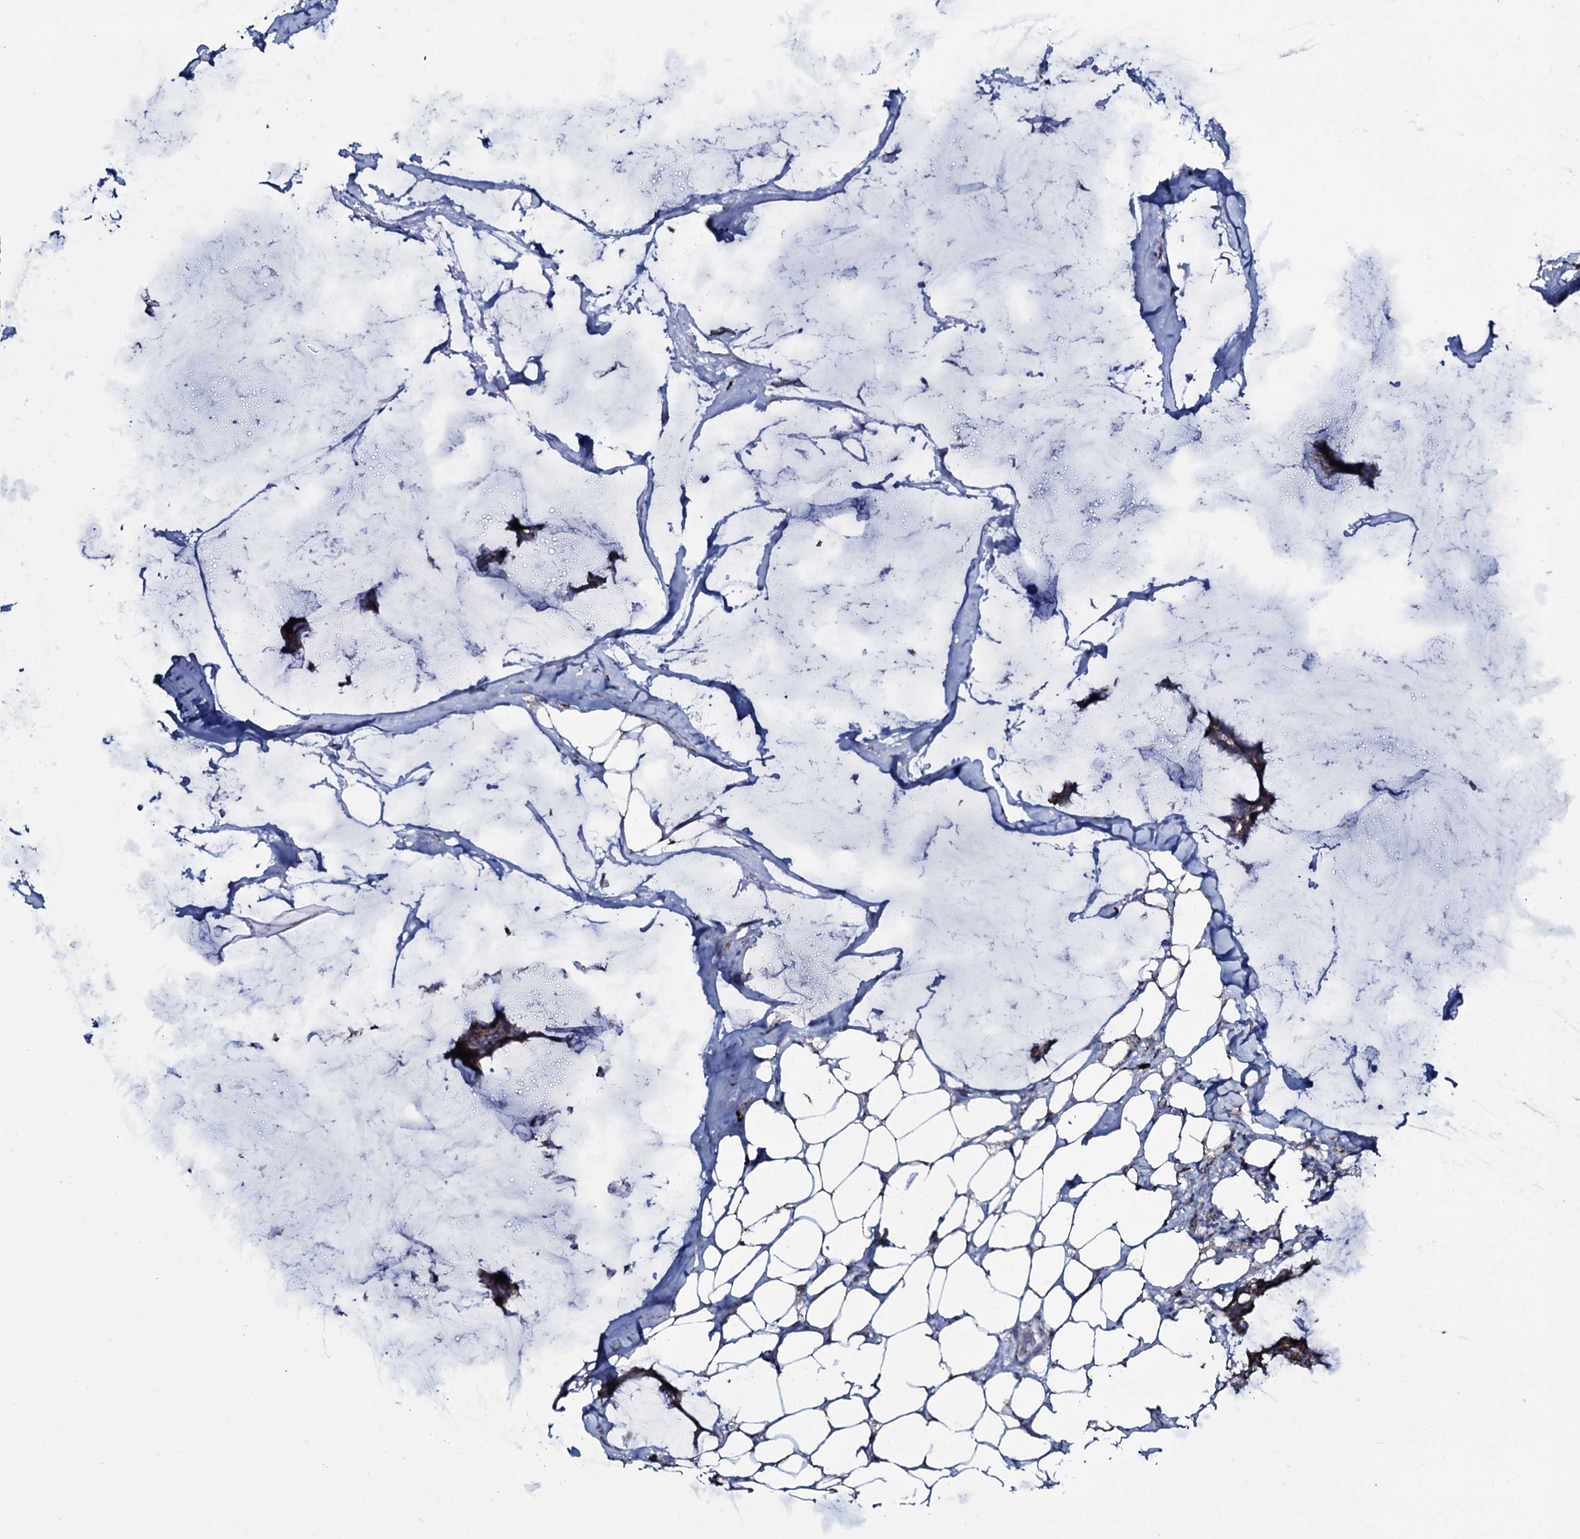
{"staining": {"intensity": "moderate", "quantity": ">75%", "location": "cytoplasmic/membranous"}, "tissue": "breast cancer", "cell_type": "Tumor cells", "image_type": "cancer", "snomed": [{"axis": "morphology", "description": "Duct carcinoma"}, {"axis": "topography", "description": "Breast"}], "caption": "Protein analysis of breast cancer (invasive ductal carcinoma) tissue displays moderate cytoplasmic/membranous expression in approximately >75% of tumor cells. (IHC, brightfield microscopy, high magnification).", "gene": "MRPS35", "patient": {"sex": "female", "age": 93}}